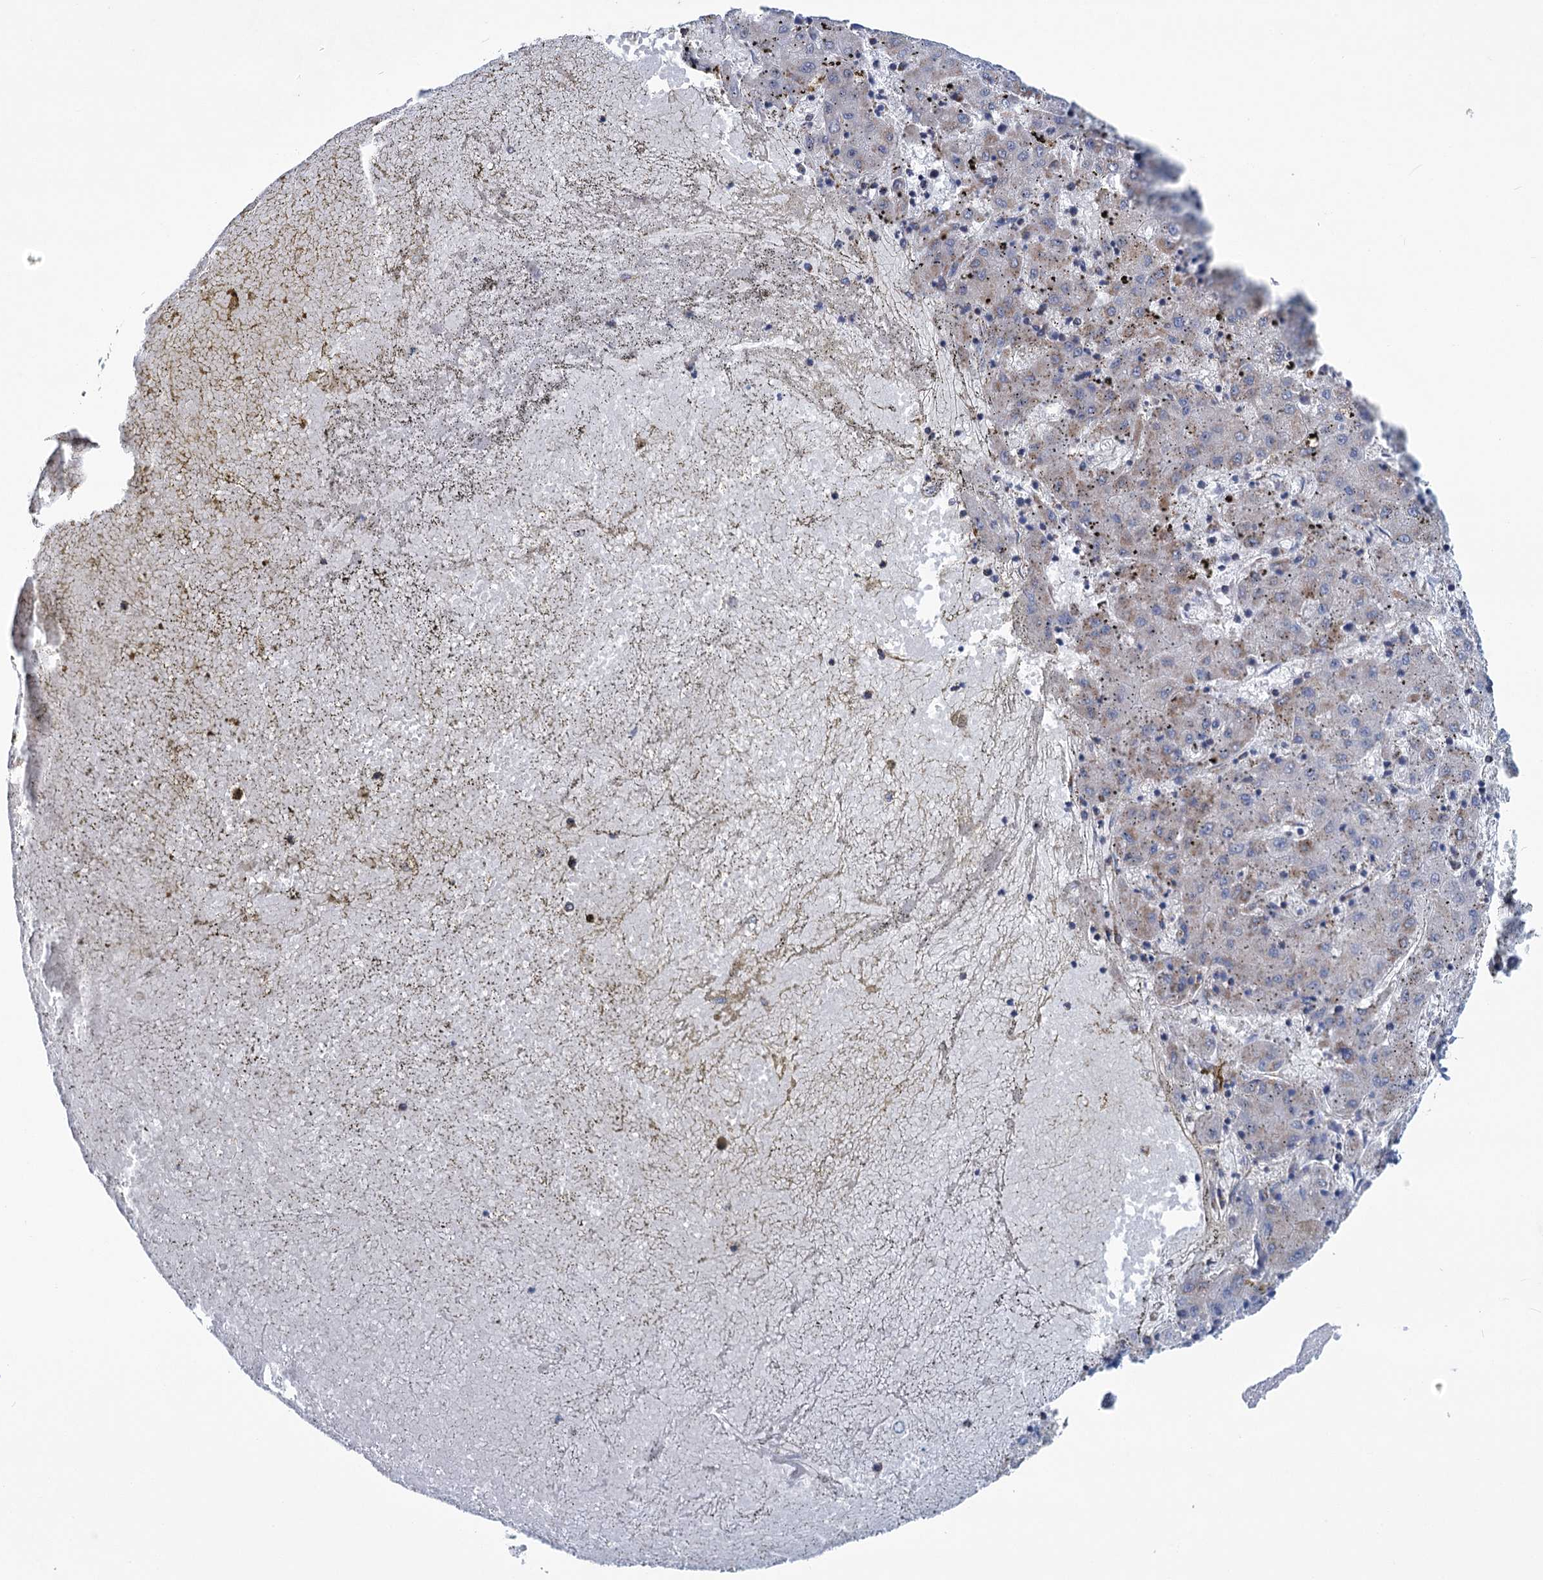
{"staining": {"intensity": "weak", "quantity": "<25%", "location": "cytoplasmic/membranous"}, "tissue": "liver cancer", "cell_type": "Tumor cells", "image_type": "cancer", "snomed": [{"axis": "morphology", "description": "Carcinoma, Hepatocellular, NOS"}, {"axis": "topography", "description": "Liver"}], "caption": "There is no significant expression in tumor cells of liver cancer (hepatocellular carcinoma).", "gene": "MORN3", "patient": {"sex": "male", "age": 72}}